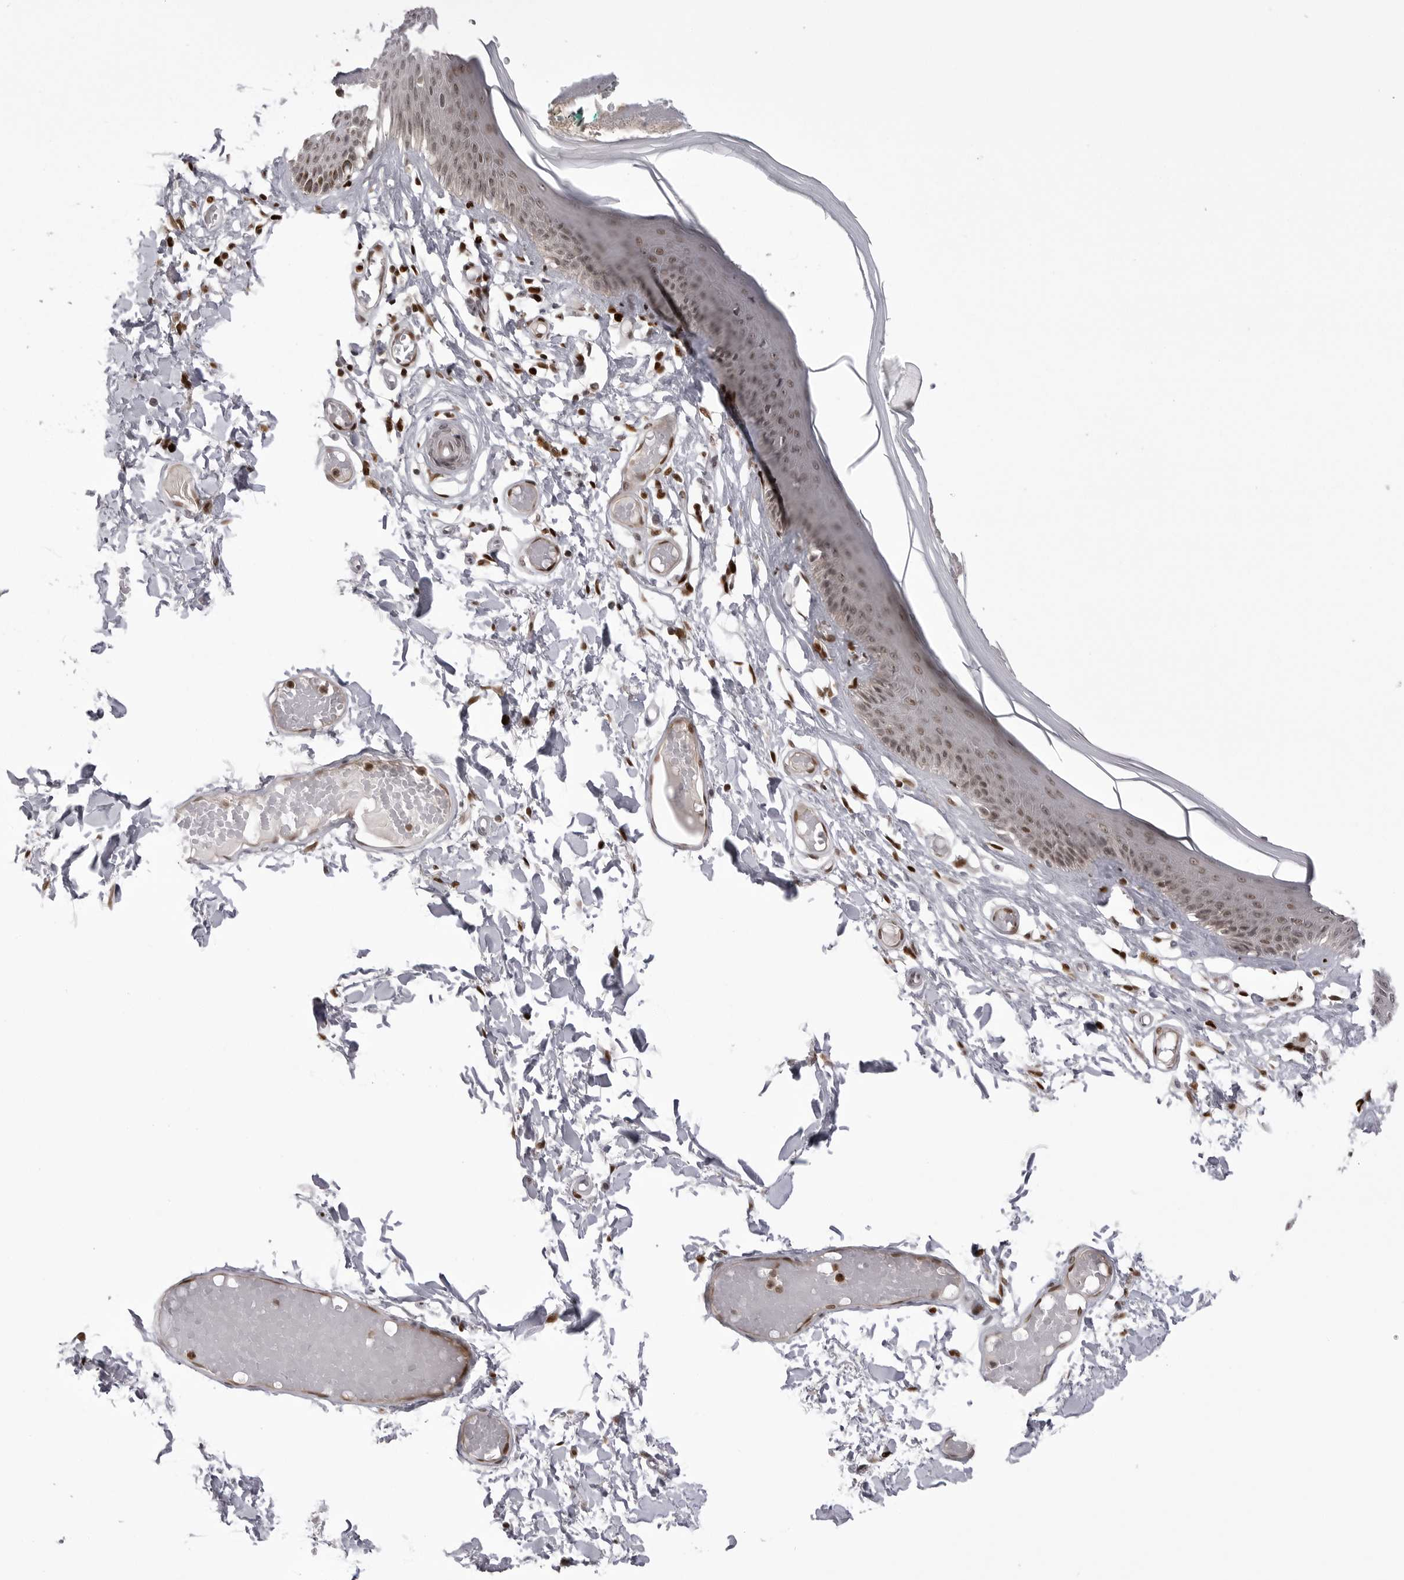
{"staining": {"intensity": "moderate", "quantity": "25%-75%", "location": "cytoplasmic/membranous,nuclear"}, "tissue": "skin", "cell_type": "Epidermal cells", "image_type": "normal", "snomed": [{"axis": "morphology", "description": "Normal tissue, NOS"}, {"axis": "topography", "description": "Vulva"}], "caption": "Immunohistochemistry staining of unremarkable skin, which exhibits medium levels of moderate cytoplasmic/membranous,nuclear positivity in approximately 25%-75% of epidermal cells indicating moderate cytoplasmic/membranous,nuclear protein positivity. The staining was performed using DAB (brown) for protein detection and nuclei were counterstained in hematoxylin (blue).", "gene": "PTK2B", "patient": {"sex": "female", "age": 73}}